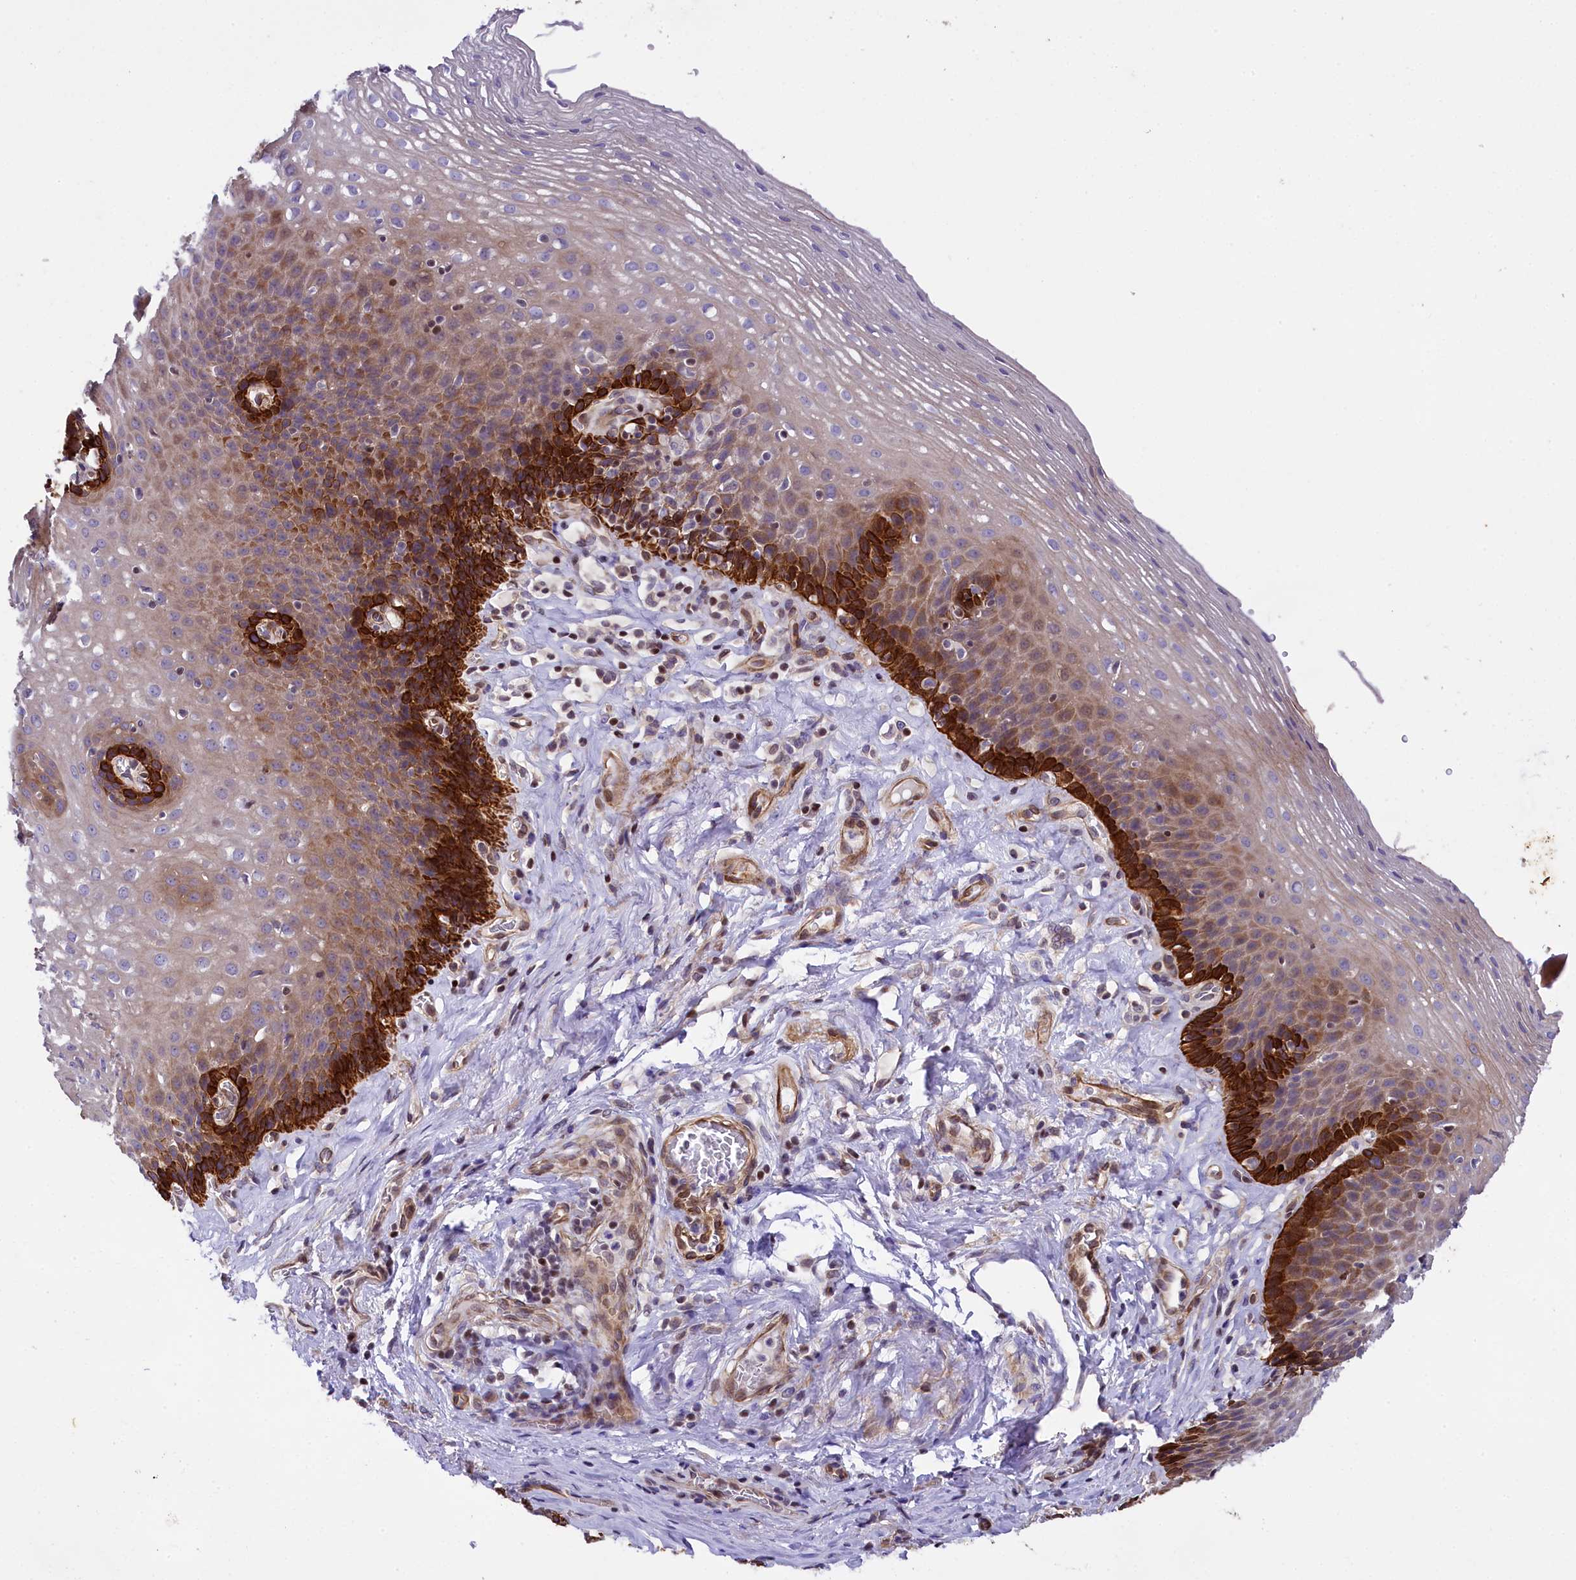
{"staining": {"intensity": "strong", "quantity": "25%-75%", "location": "cytoplasmic/membranous"}, "tissue": "esophagus", "cell_type": "Squamous epithelial cells", "image_type": "normal", "snomed": [{"axis": "morphology", "description": "Normal tissue, NOS"}, {"axis": "topography", "description": "Esophagus"}], "caption": "Protein expression analysis of unremarkable esophagus exhibits strong cytoplasmic/membranous positivity in about 25%-75% of squamous epithelial cells.", "gene": "SP4", "patient": {"sex": "female", "age": 66}}